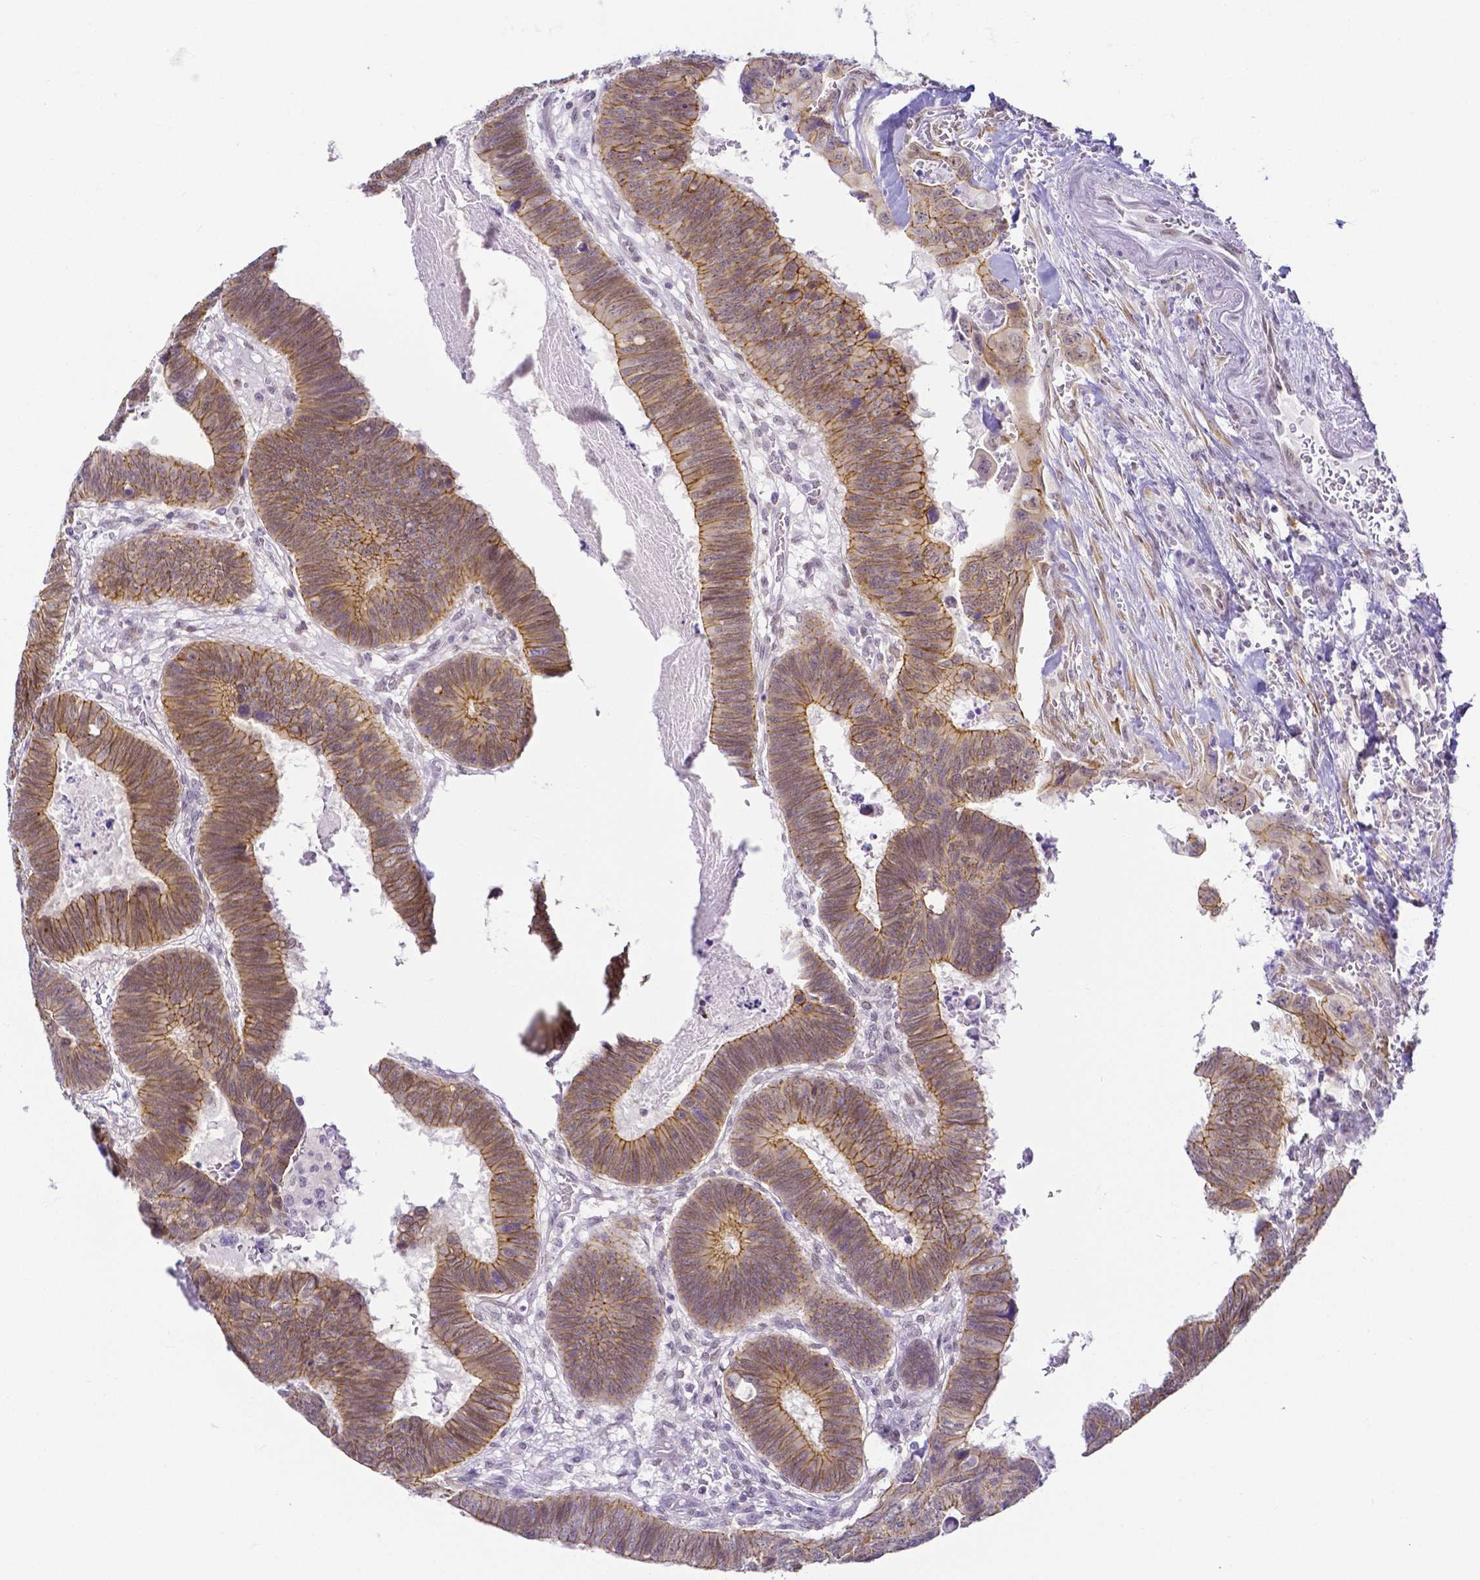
{"staining": {"intensity": "moderate", "quantity": ">75%", "location": "cytoplasmic/membranous"}, "tissue": "colorectal cancer", "cell_type": "Tumor cells", "image_type": "cancer", "snomed": [{"axis": "morphology", "description": "Adenocarcinoma, NOS"}, {"axis": "topography", "description": "Colon"}], "caption": "Colorectal cancer (adenocarcinoma) tissue reveals moderate cytoplasmic/membranous staining in about >75% of tumor cells (DAB IHC with brightfield microscopy, high magnification).", "gene": "FAM83G", "patient": {"sex": "male", "age": 62}}